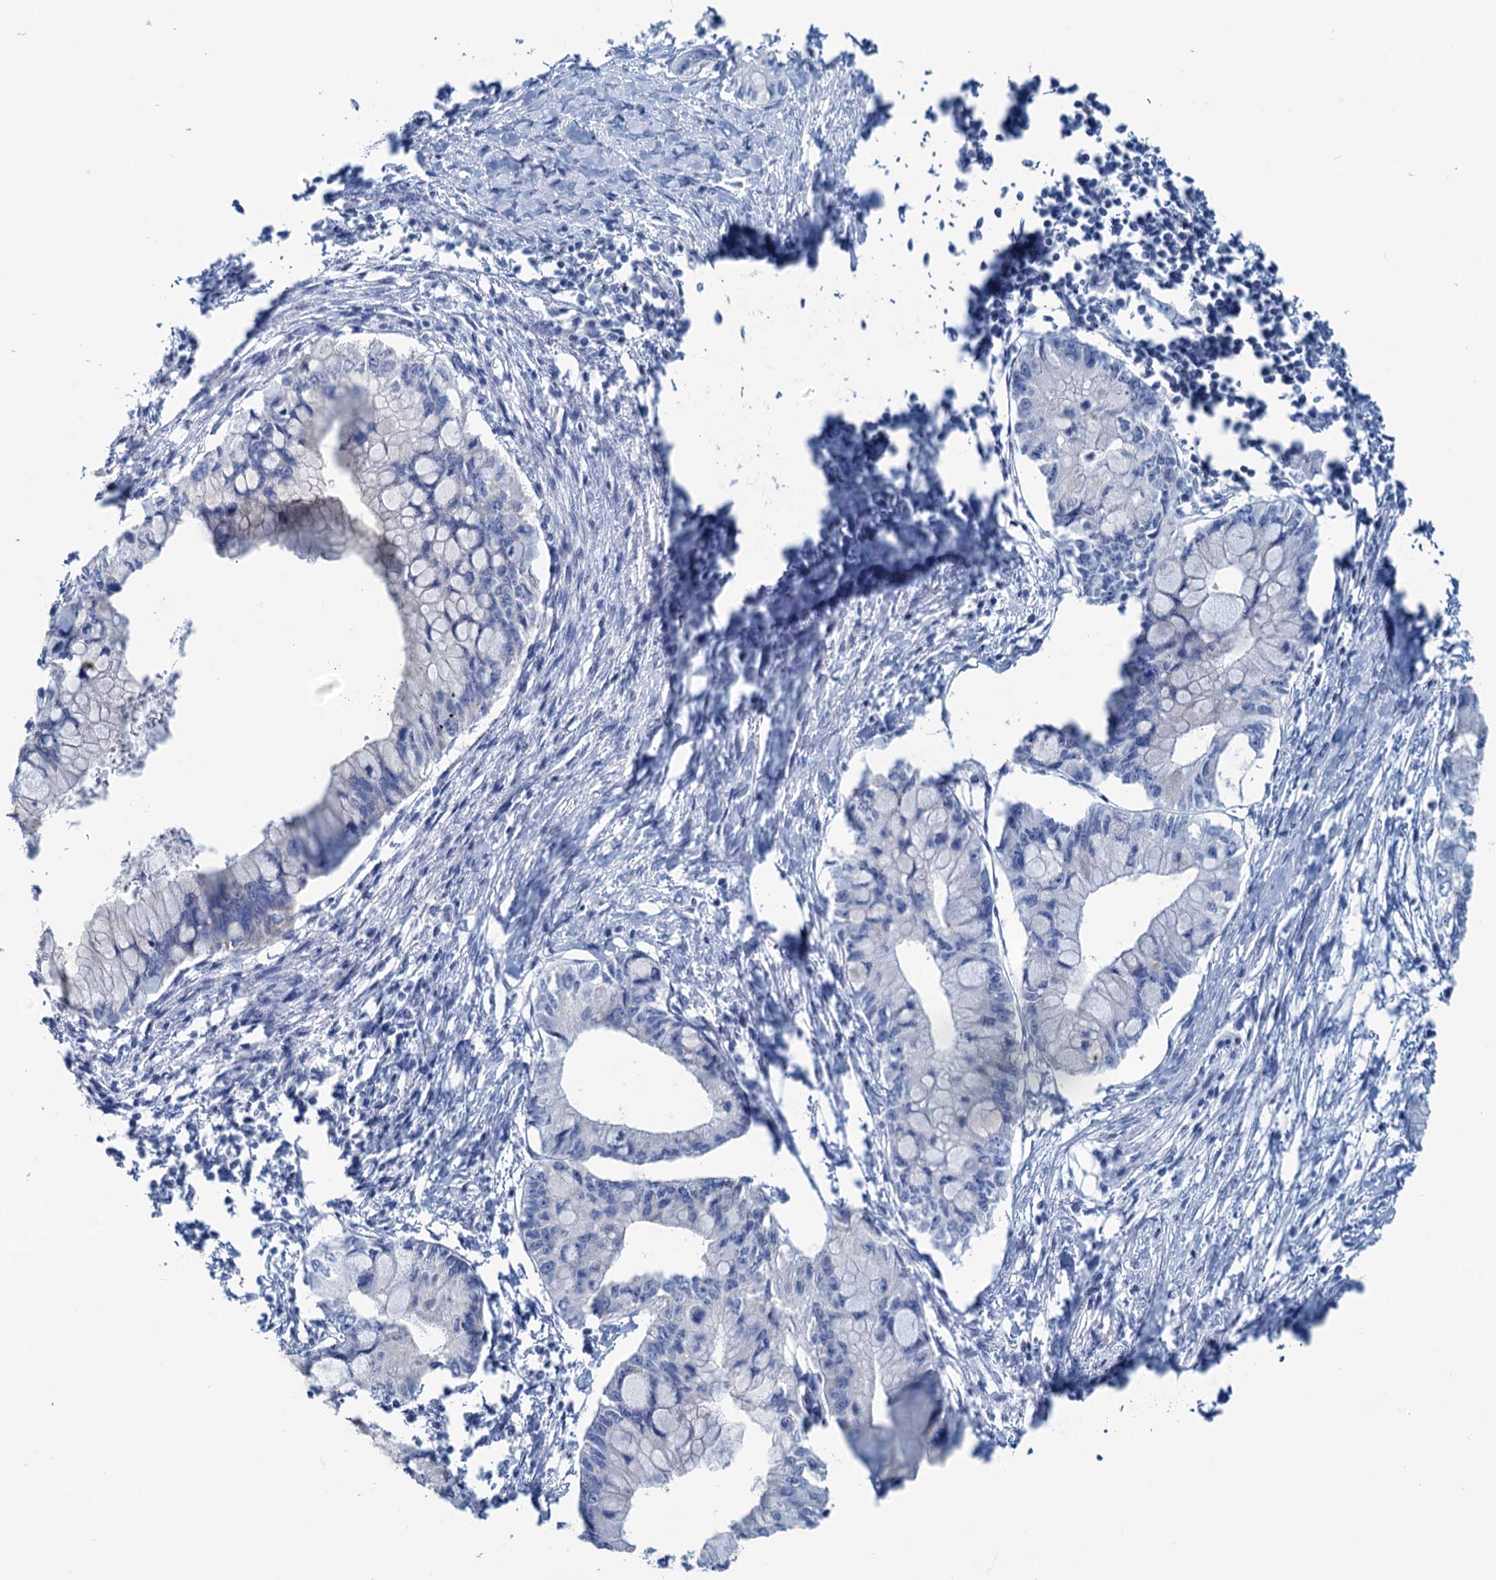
{"staining": {"intensity": "negative", "quantity": "none", "location": "none"}, "tissue": "pancreatic cancer", "cell_type": "Tumor cells", "image_type": "cancer", "snomed": [{"axis": "morphology", "description": "Adenocarcinoma, NOS"}, {"axis": "topography", "description": "Pancreas"}], "caption": "Immunohistochemical staining of human pancreatic cancer (adenocarcinoma) exhibits no significant expression in tumor cells. (DAB (3,3'-diaminobenzidine) immunohistochemistry (IHC) with hematoxylin counter stain).", "gene": "SLC1A3", "patient": {"sex": "male", "age": 48}}